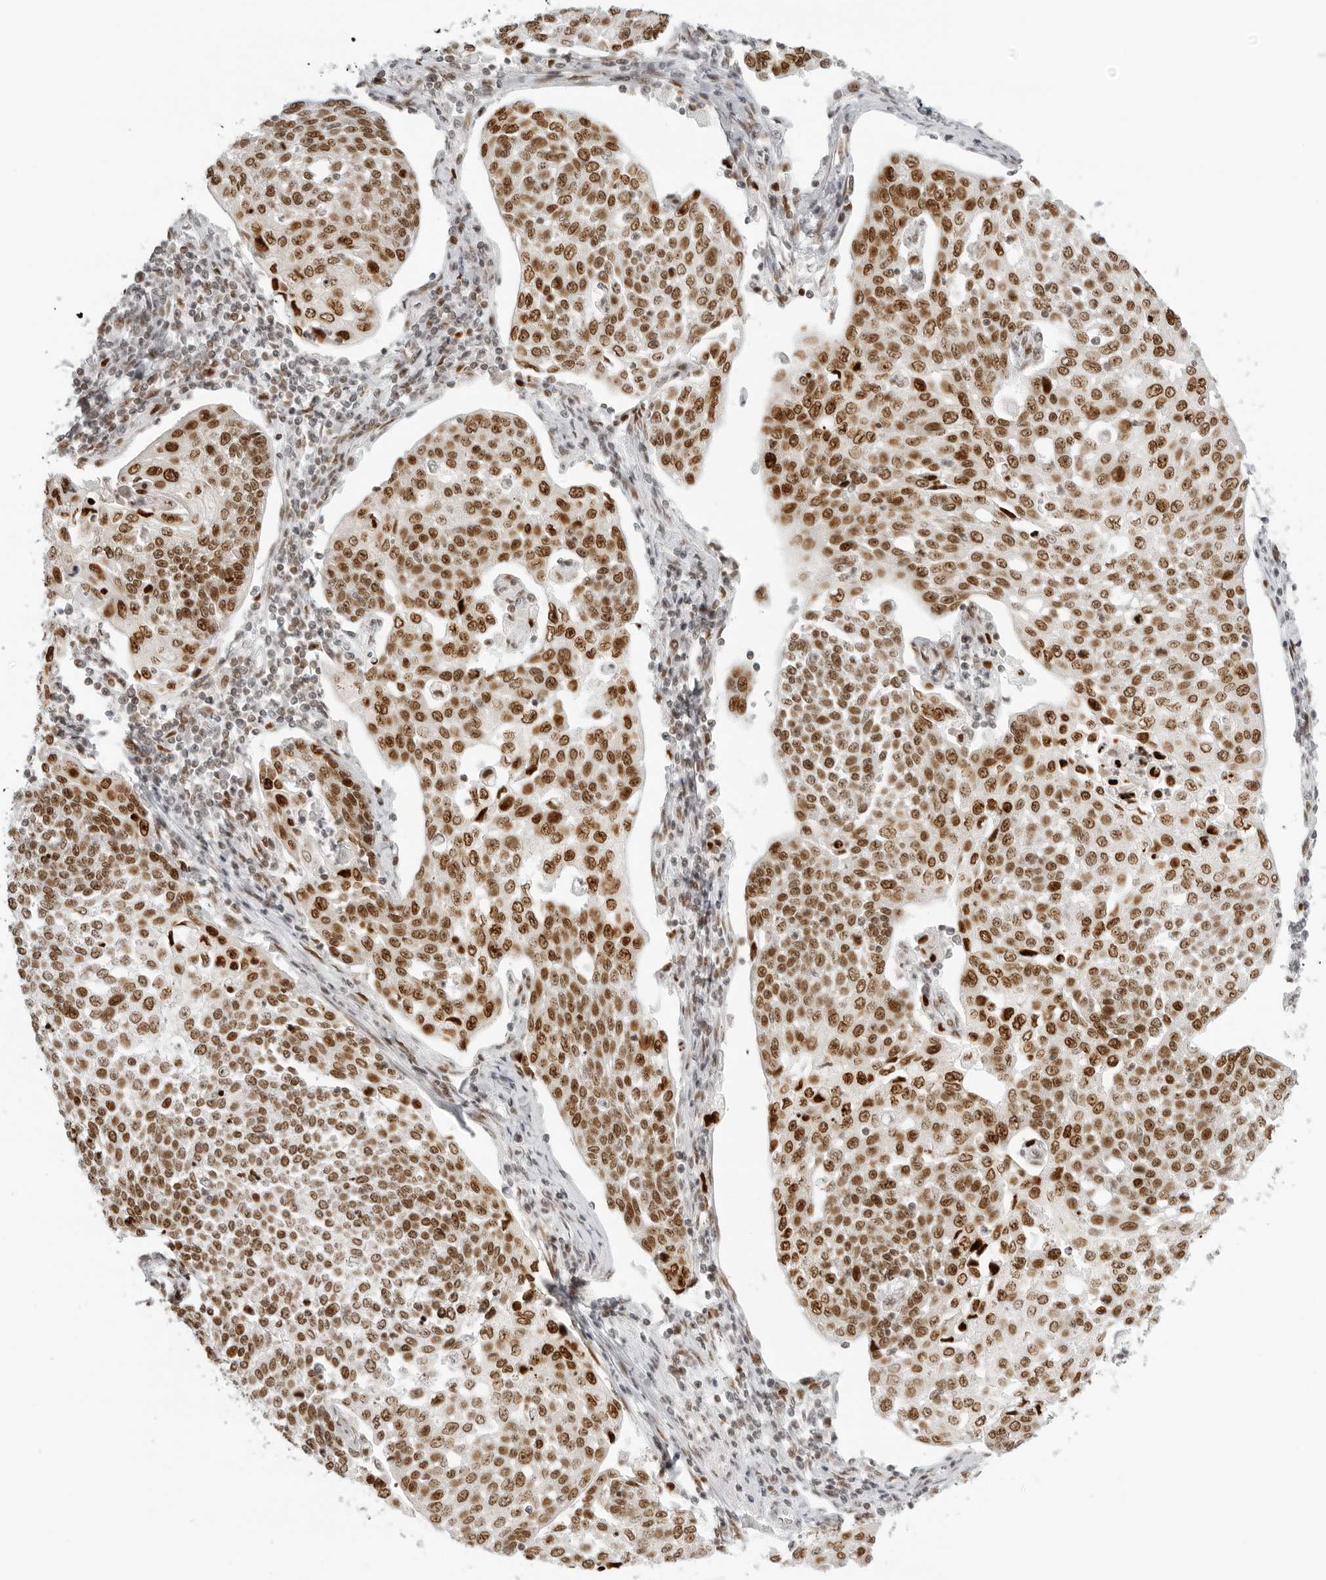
{"staining": {"intensity": "moderate", "quantity": ">75%", "location": "nuclear"}, "tissue": "cervical cancer", "cell_type": "Tumor cells", "image_type": "cancer", "snomed": [{"axis": "morphology", "description": "Squamous cell carcinoma, NOS"}, {"axis": "topography", "description": "Cervix"}], "caption": "Protein staining exhibits moderate nuclear staining in about >75% of tumor cells in cervical cancer (squamous cell carcinoma).", "gene": "RCC1", "patient": {"sex": "female", "age": 34}}